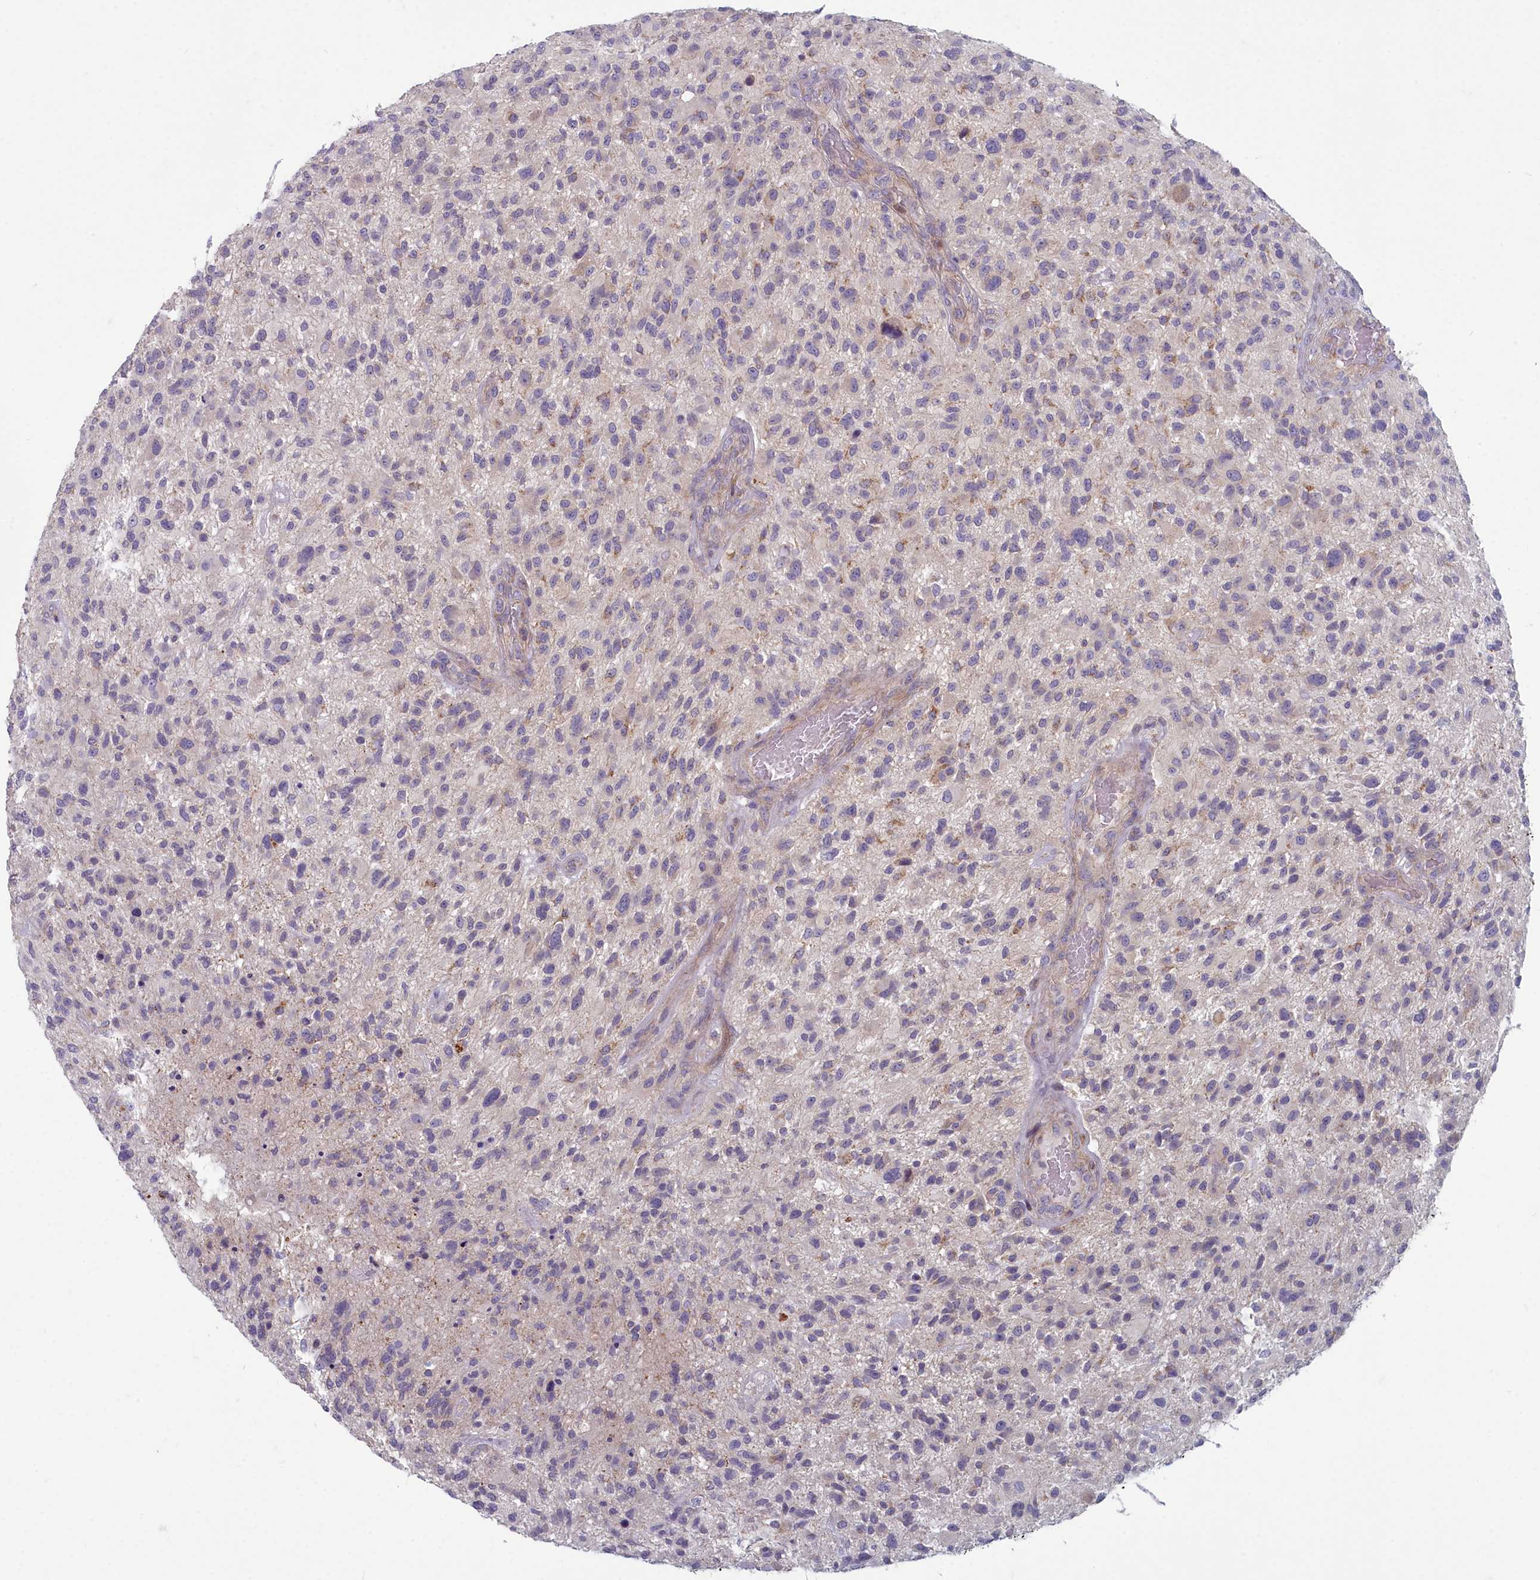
{"staining": {"intensity": "negative", "quantity": "none", "location": "none"}, "tissue": "glioma", "cell_type": "Tumor cells", "image_type": "cancer", "snomed": [{"axis": "morphology", "description": "Glioma, malignant, High grade"}, {"axis": "topography", "description": "Brain"}], "caption": "There is no significant expression in tumor cells of high-grade glioma (malignant).", "gene": "INSYN2A", "patient": {"sex": "male", "age": 47}}